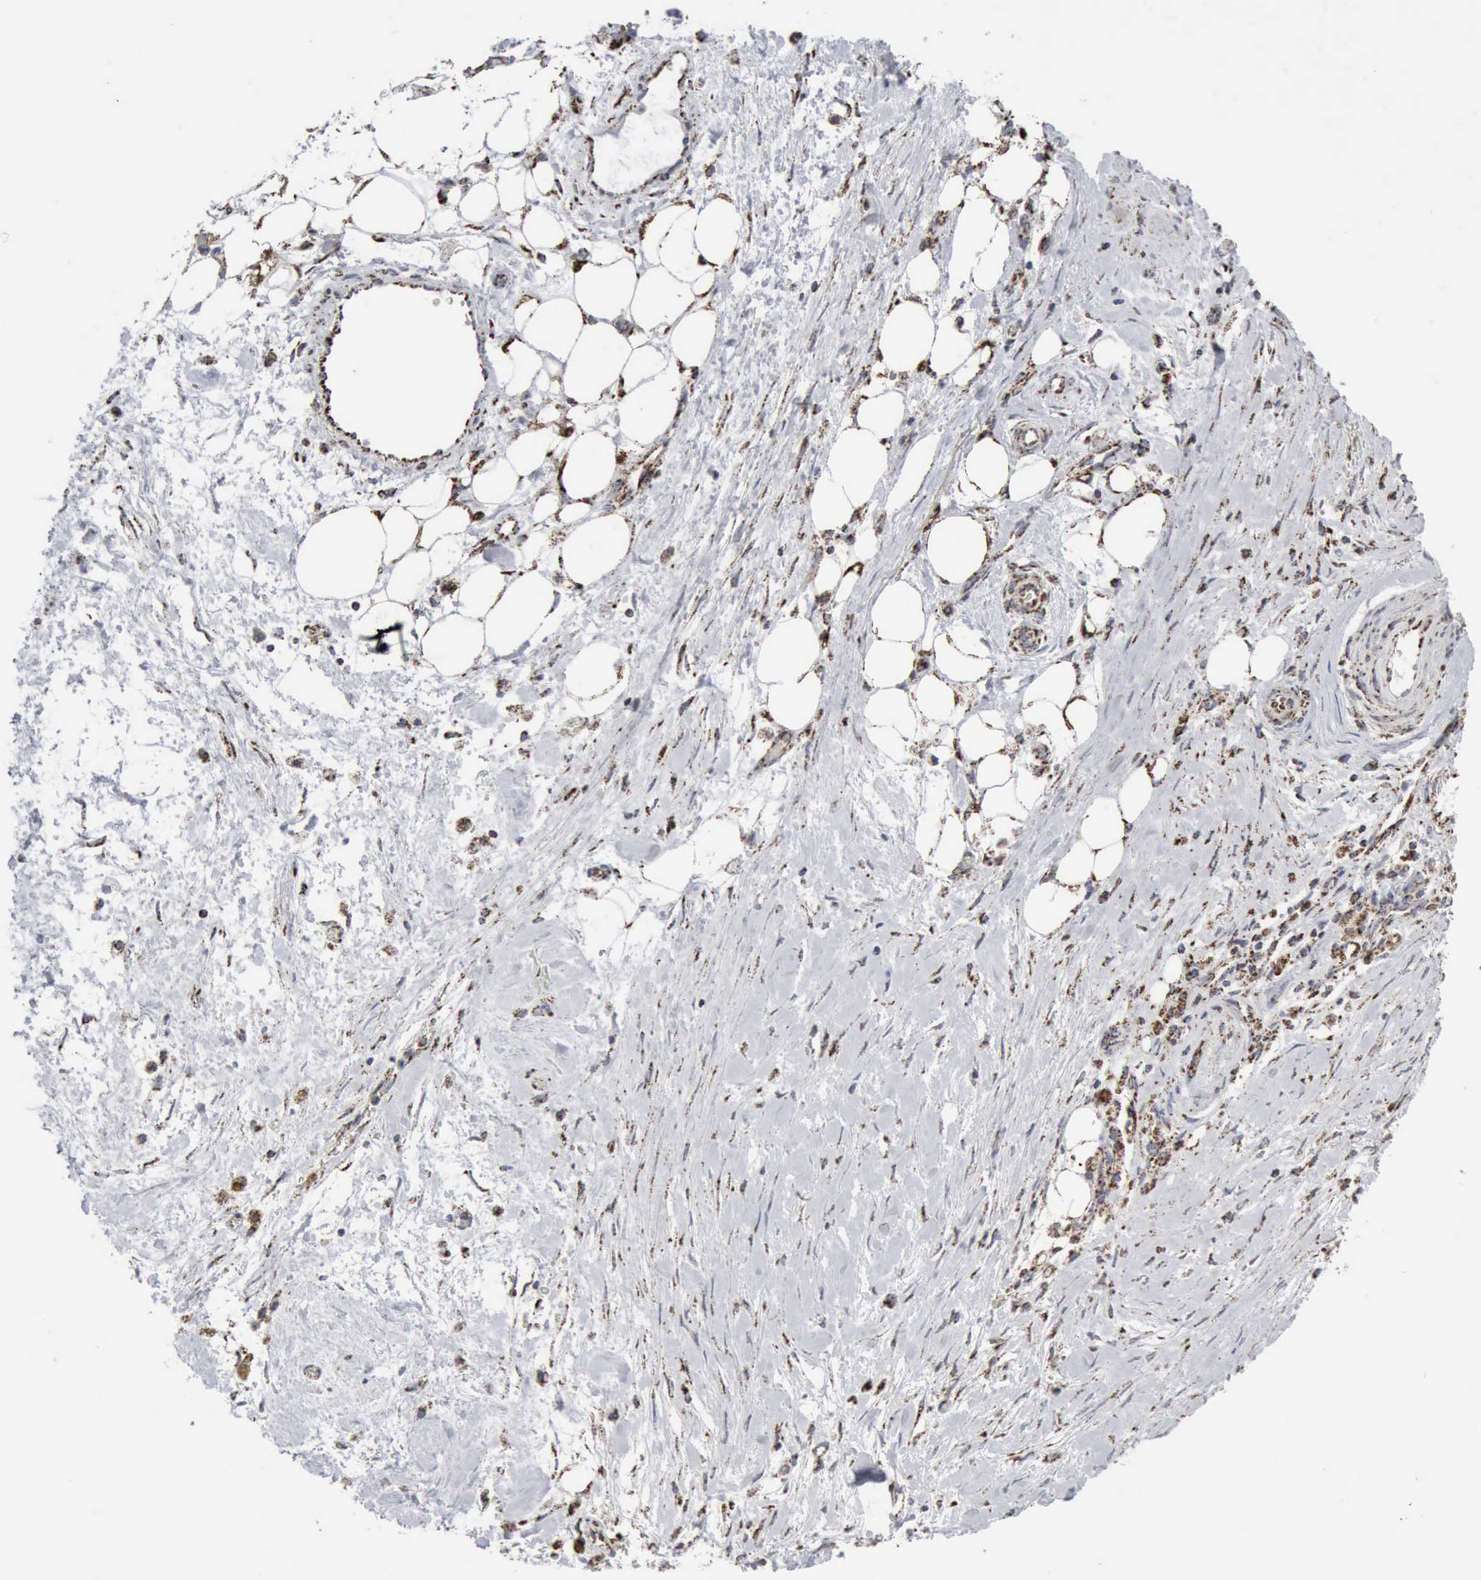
{"staining": {"intensity": "moderate", "quantity": ">75%", "location": "cytoplasmic/membranous"}, "tissue": "pancreatic cancer", "cell_type": "Tumor cells", "image_type": "cancer", "snomed": [{"axis": "morphology", "description": "Adenocarcinoma, NOS"}, {"axis": "topography", "description": "Pancreas"}], "caption": "Tumor cells exhibit medium levels of moderate cytoplasmic/membranous staining in about >75% of cells in pancreatic adenocarcinoma.", "gene": "ACO2", "patient": {"sex": "male", "age": 79}}